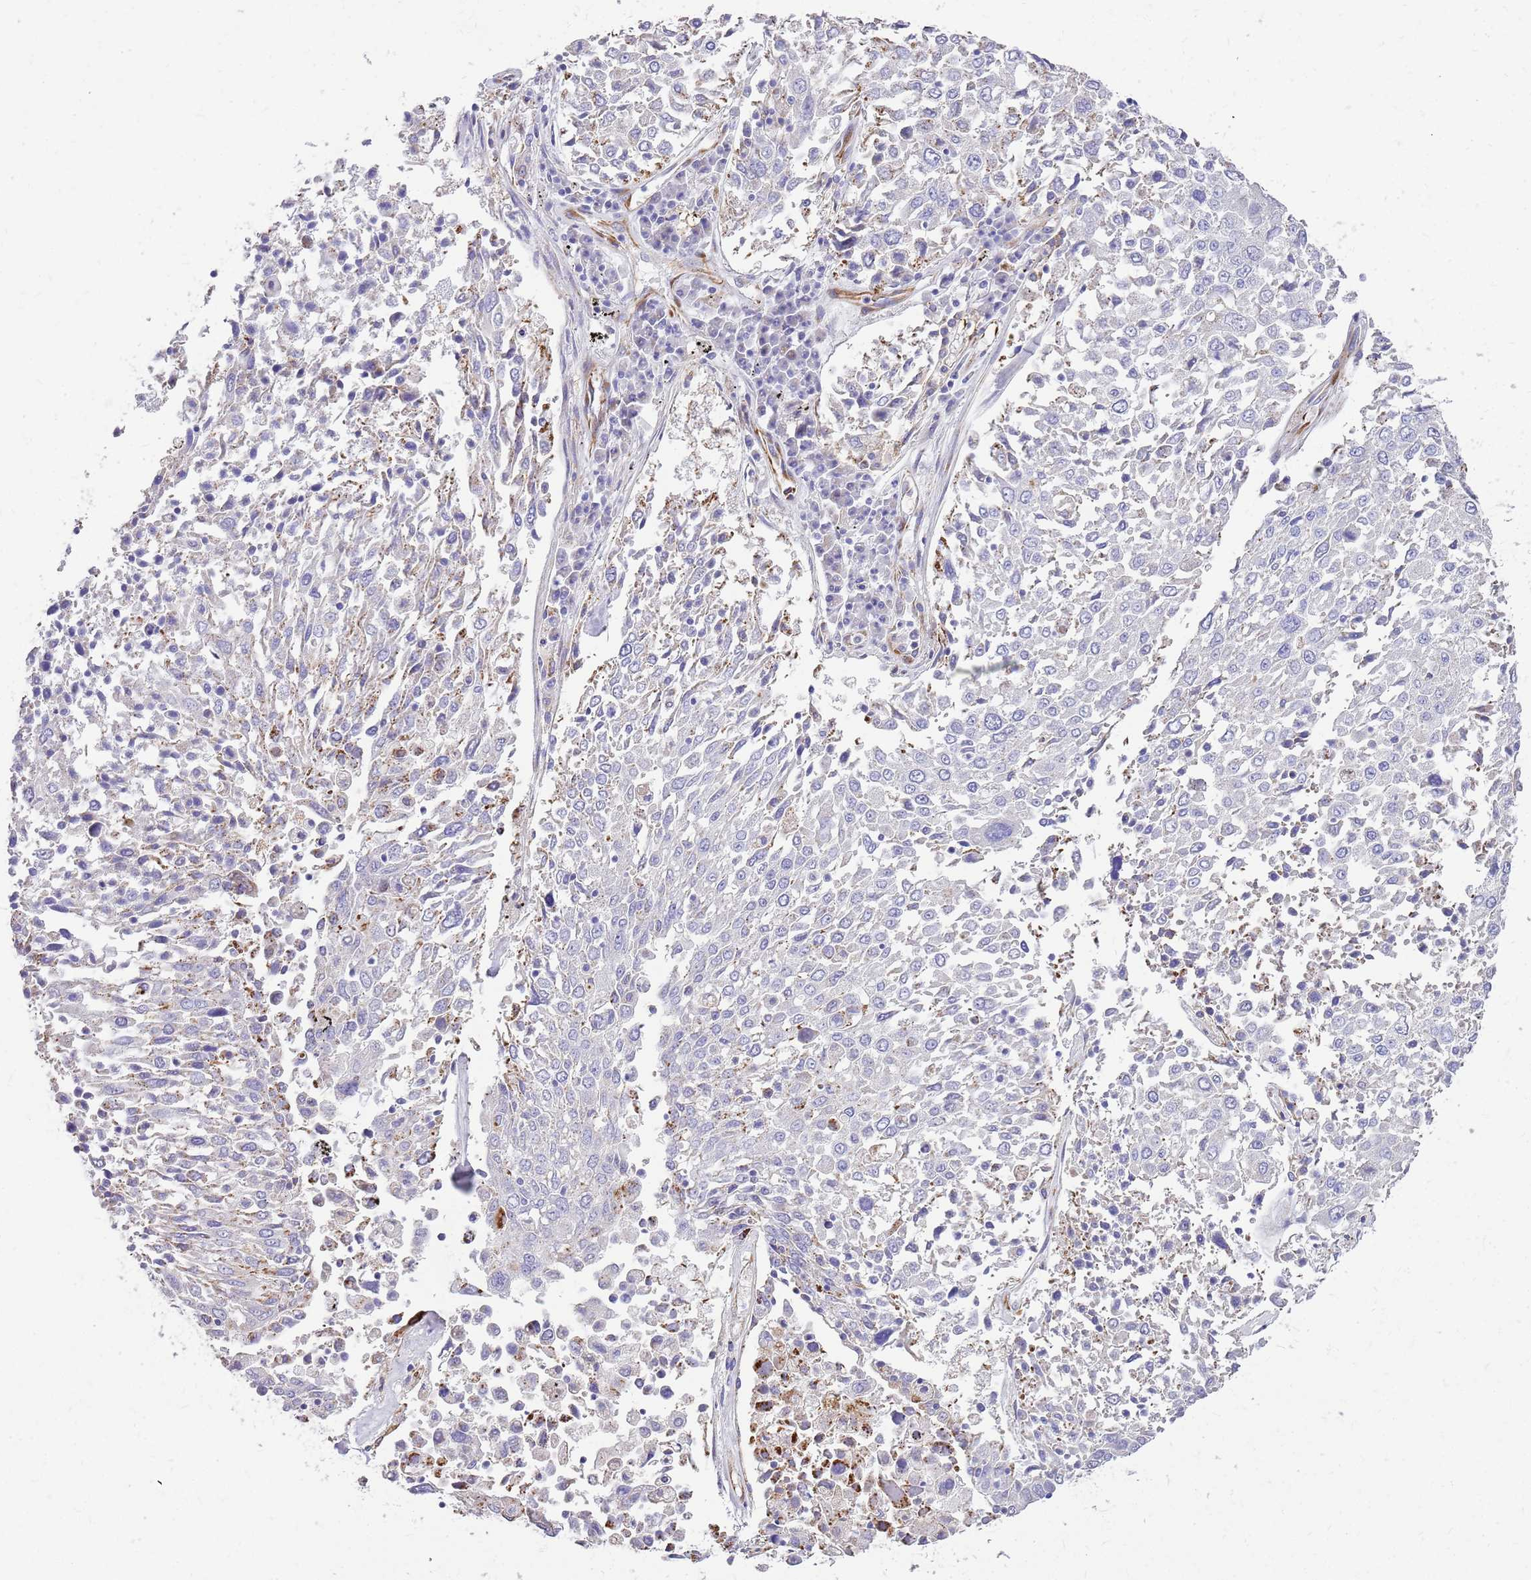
{"staining": {"intensity": "negative", "quantity": "none", "location": "none"}, "tissue": "lung cancer", "cell_type": "Tumor cells", "image_type": "cancer", "snomed": [{"axis": "morphology", "description": "Squamous cell carcinoma, NOS"}, {"axis": "topography", "description": "Lung"}], "caption": "High power microscopy micrograph of an immunohistochemistry image of squamous cell carcinoma (lung), revealing no significant positivity in tumor cells. (Immunohistochemistry (ihc), brightfield microscopy, high magnification).", "gene": "ZDHHC1", "patient": {"sex": "male", "age": 65}}